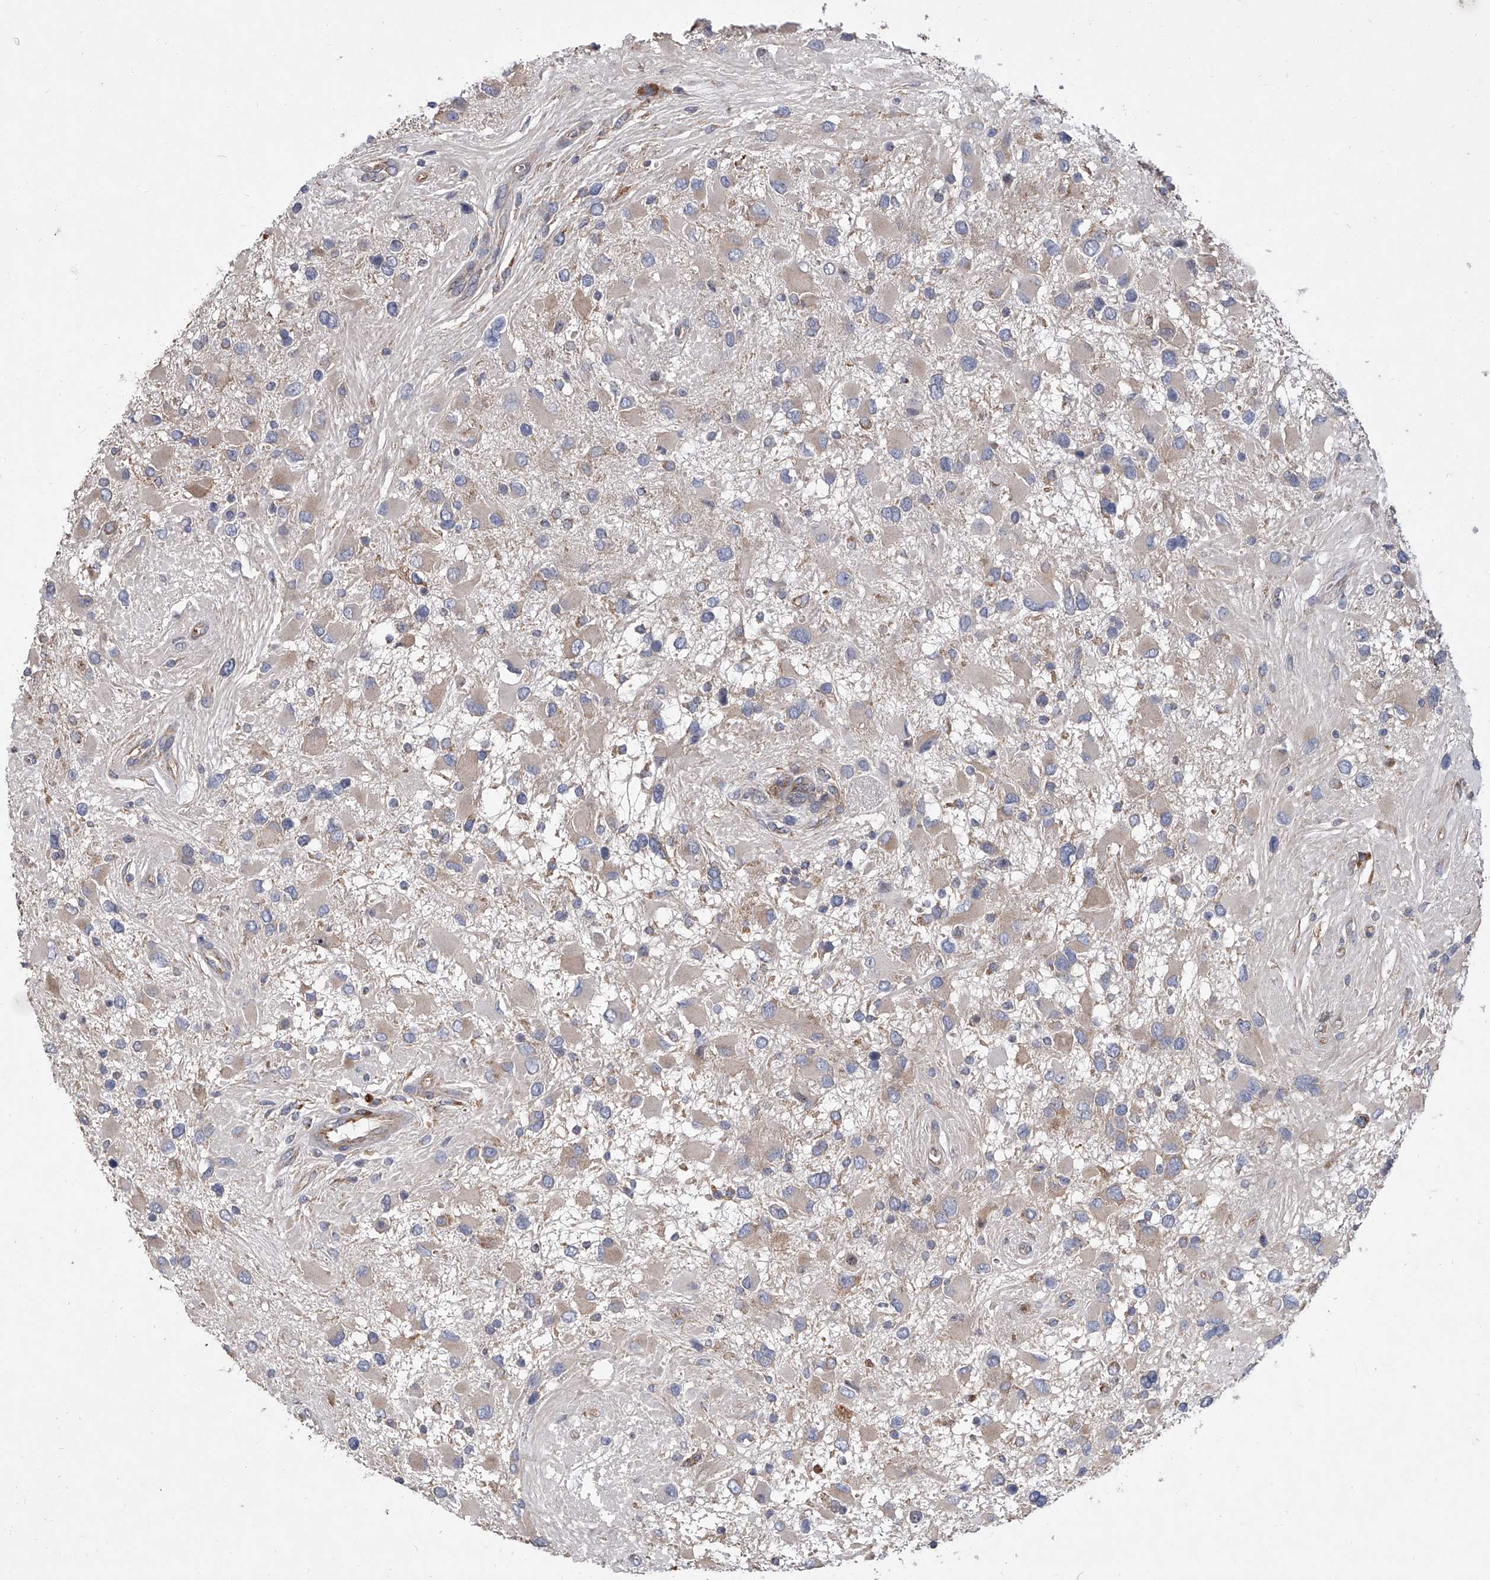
{"staining": {"intensity": "negative", "quantity": "none", "location": "none"}, "tissue": "glioma", "cell_type": "Tumor cells", "image_type": "cancer", "snomed": [{"axis": "morphology", "description": "Glioma, malignant, High grade"}, {"axis": "topography", "description": "Brain"}], "caption": "The photomicrograph displays no significant positivity in tumor cells of glioma.", "gene": "EIF2S2", "patient": {"sex": "male", "age": 53}}